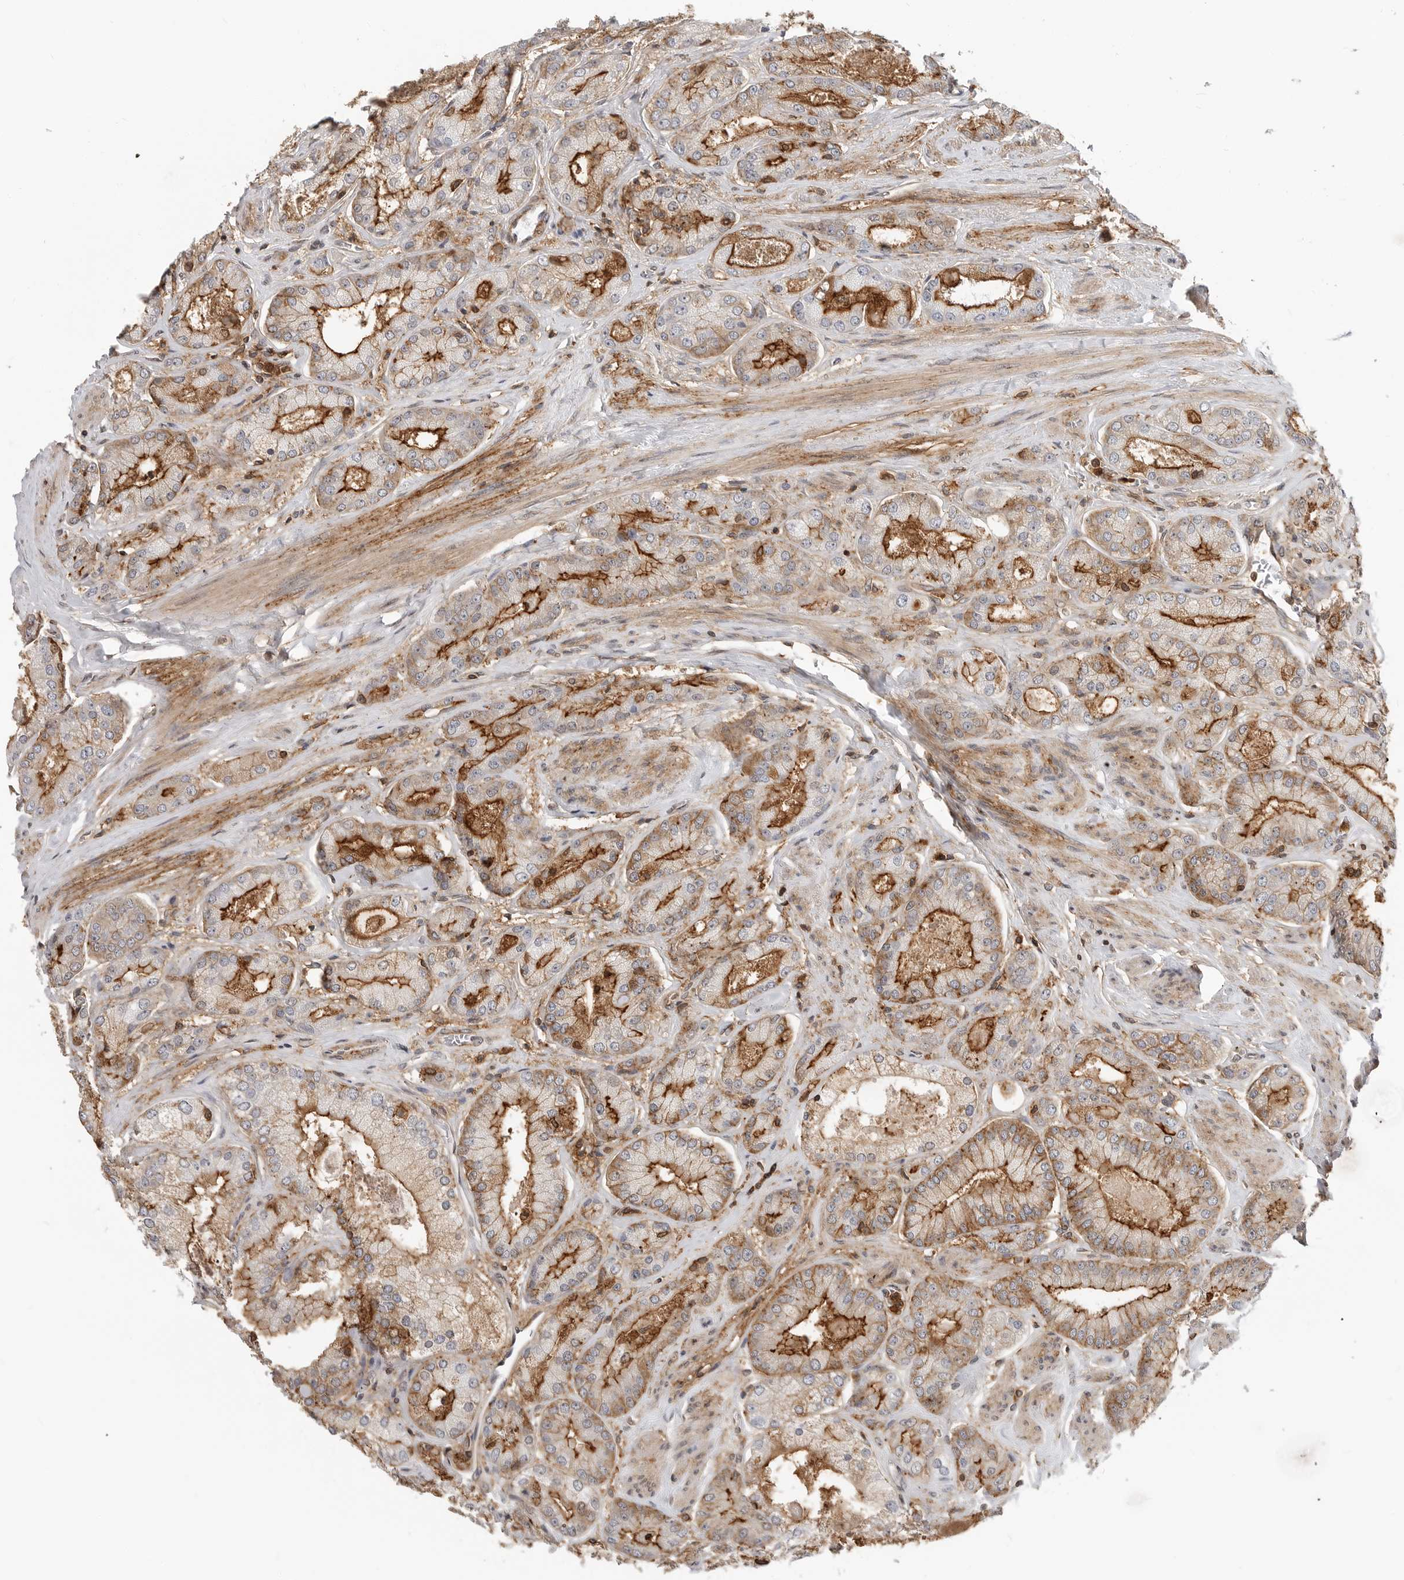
{"staining": {"intensity": "strong", "quantity": ">75%", "location": "cytoplasmic/membranous"}, "tissue": "prostate cancer", "cell_type": "Tumor cells", "image_type": "cancer", "snomed": [{"axis": "morphology", "description": "Adenocarcinoma, High grade"}, {"axis": "topography", "description": "Prostate"}], "caption": "Tumor cells show strong cytoplasmic/membranous staining in approximately >75% of cells in high-grade adenocarcinoma (prostate). The protein of interest is shown in brown color, while the nuclei are stained blue.", "gene": "ANXA11", "patient": {"sex": "male", "age": 58}}